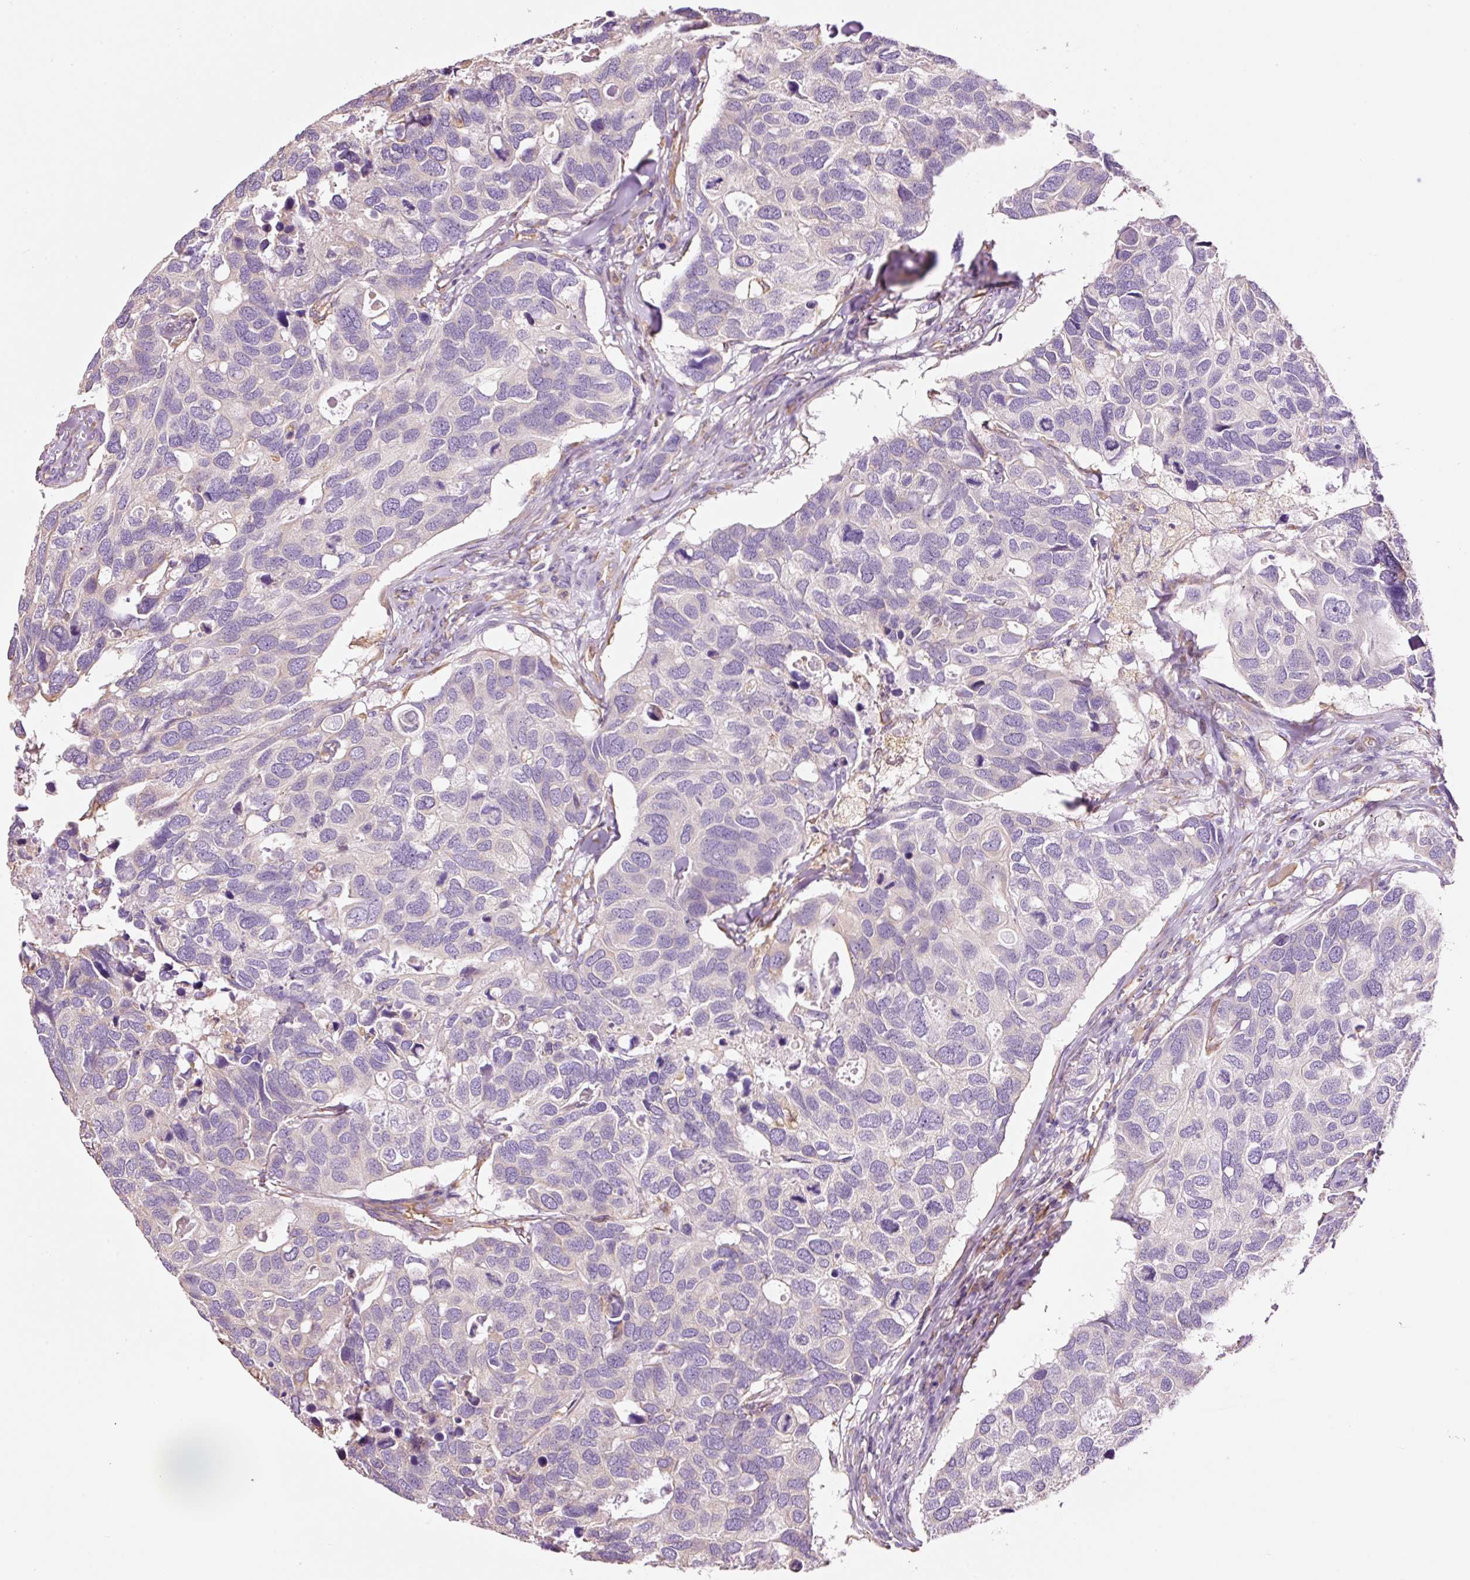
{"staining": {"intensity": "negative", "quantity": "none", "location": "none"}, "tissue": "breast cancer", "cell_type": "Tumor cells", "image_type": "cancer", "snomed": [{"axis": "morphology", "description": "Duct carcinoma"}, {"axis": "topography", "description": "Breast"}], "caption": "Tumor cells are negative for protein expression in human invasive ductal carcinoma (breast).", "gene": "GCG", "patient": {"sex": "female", "age": 83}}